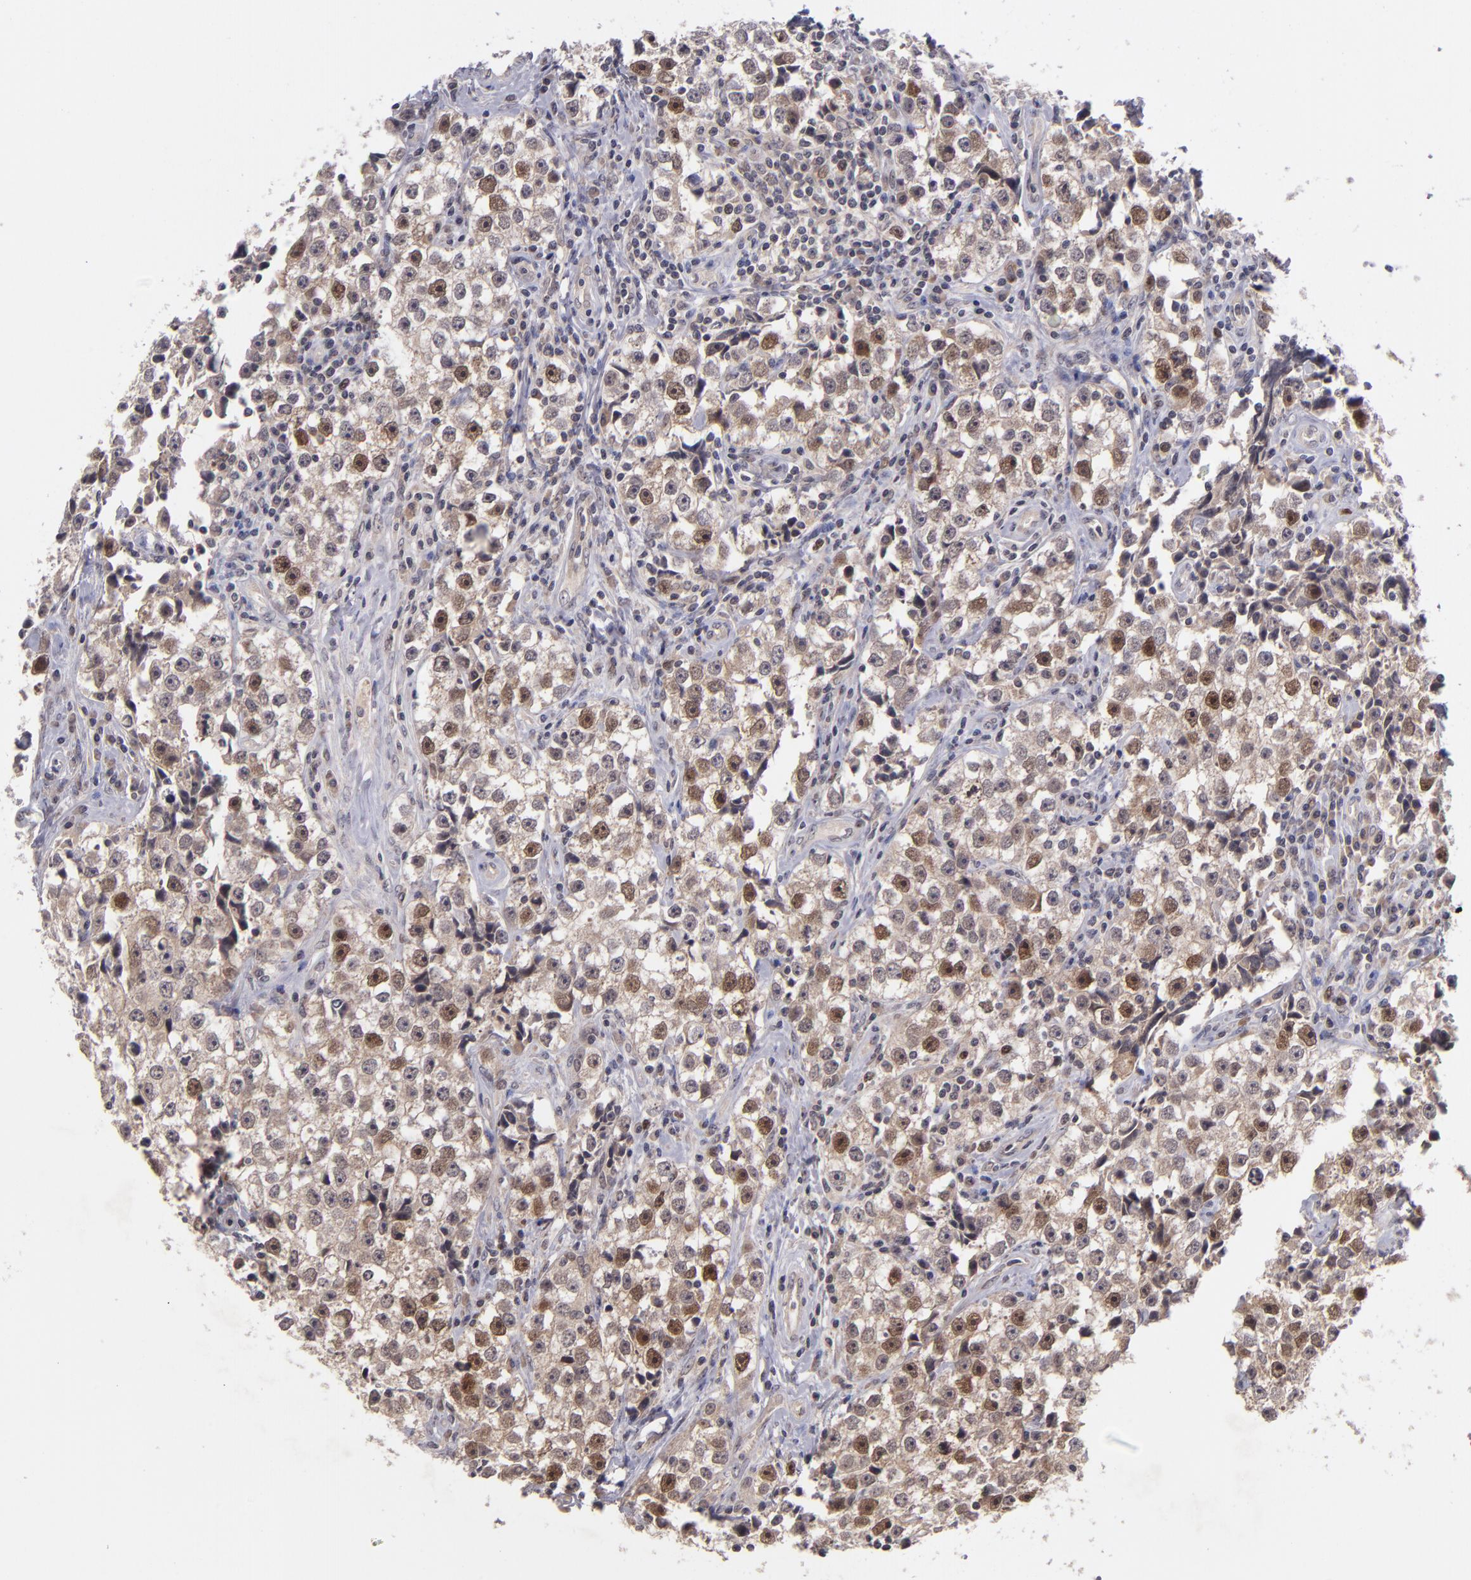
{"staining": {"intensity": "moderate", "quantity": "25%-75%", "location": "nuclear"}, "tissue": "testis cancer", "cell_type": "Tumor cells", "image_type": "cancer", "snomed": [{"axis": "morphology", "description": "Seminoma, NOS"}, {"axis": "topography", "description": "Testis"}], "caption": "Testis cancer (seminoma) stained with DAB (3,3'-diaminobenzidine) immunohistochemistry displays medium levels of moderate nuclear staining in approximately 25%-75% of tumor cells.", "gene": "CDC7", "patient": {"sex": "male", "age": 32}}